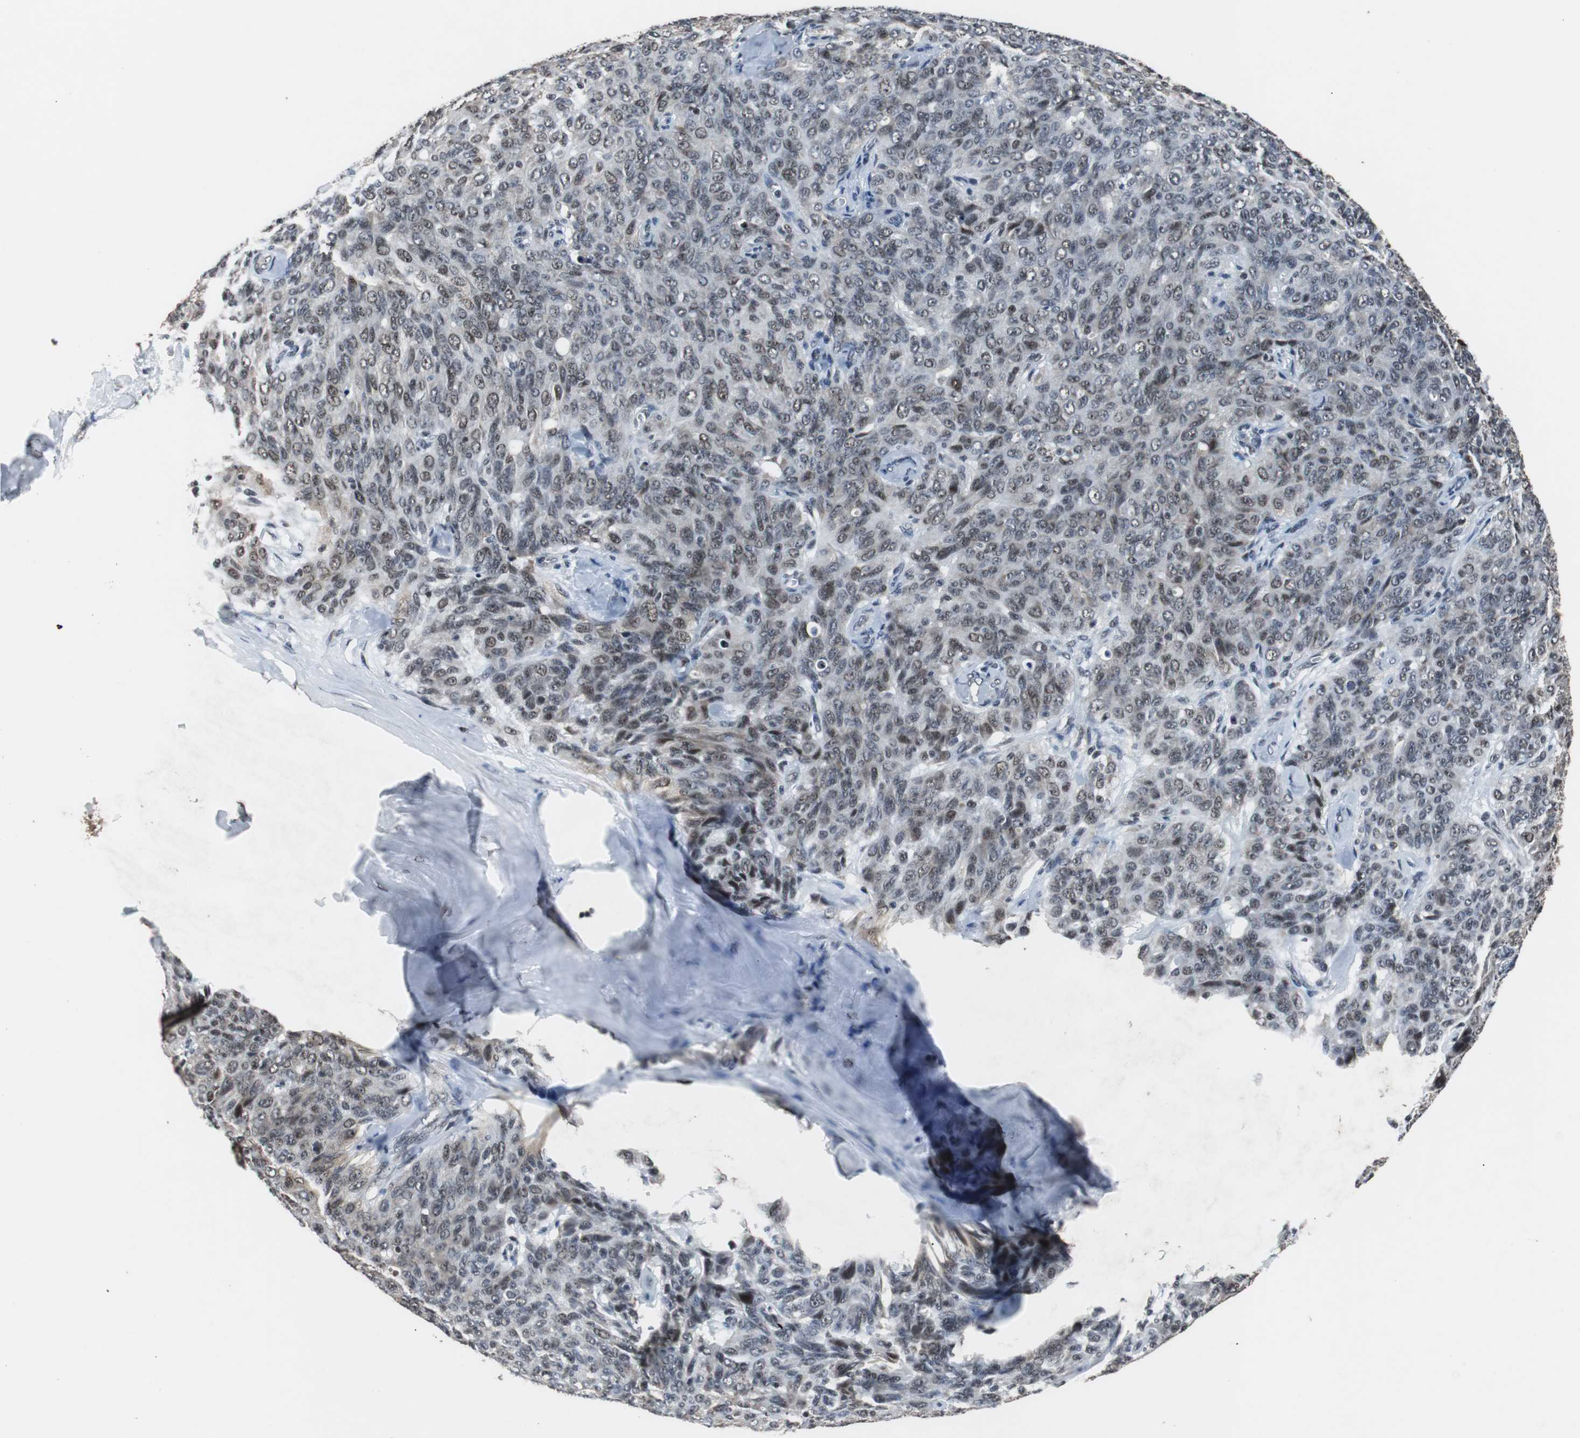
{"staining": {"intensity": "weak", "quantity": "25%-75%", "location": "nuclear"}, "tissue": "ovarian cancer", "cell_type": "Tumor cells", "image_type": "cancer", "snomed": [{"axis": "morphology", "description": "Carcinoma, endometroid"}, {"axis": "topography", "description": "Ovary"}], "caption": "Approximately 25%-75% of tumor cells in ovarian cancer (endometroid carcinoma) demonstrate weak nuclear protein expression as visualized by brown immunohistochemical staining.", "gene": "USP28", "patient": {"sex": "female", "age": 60}}